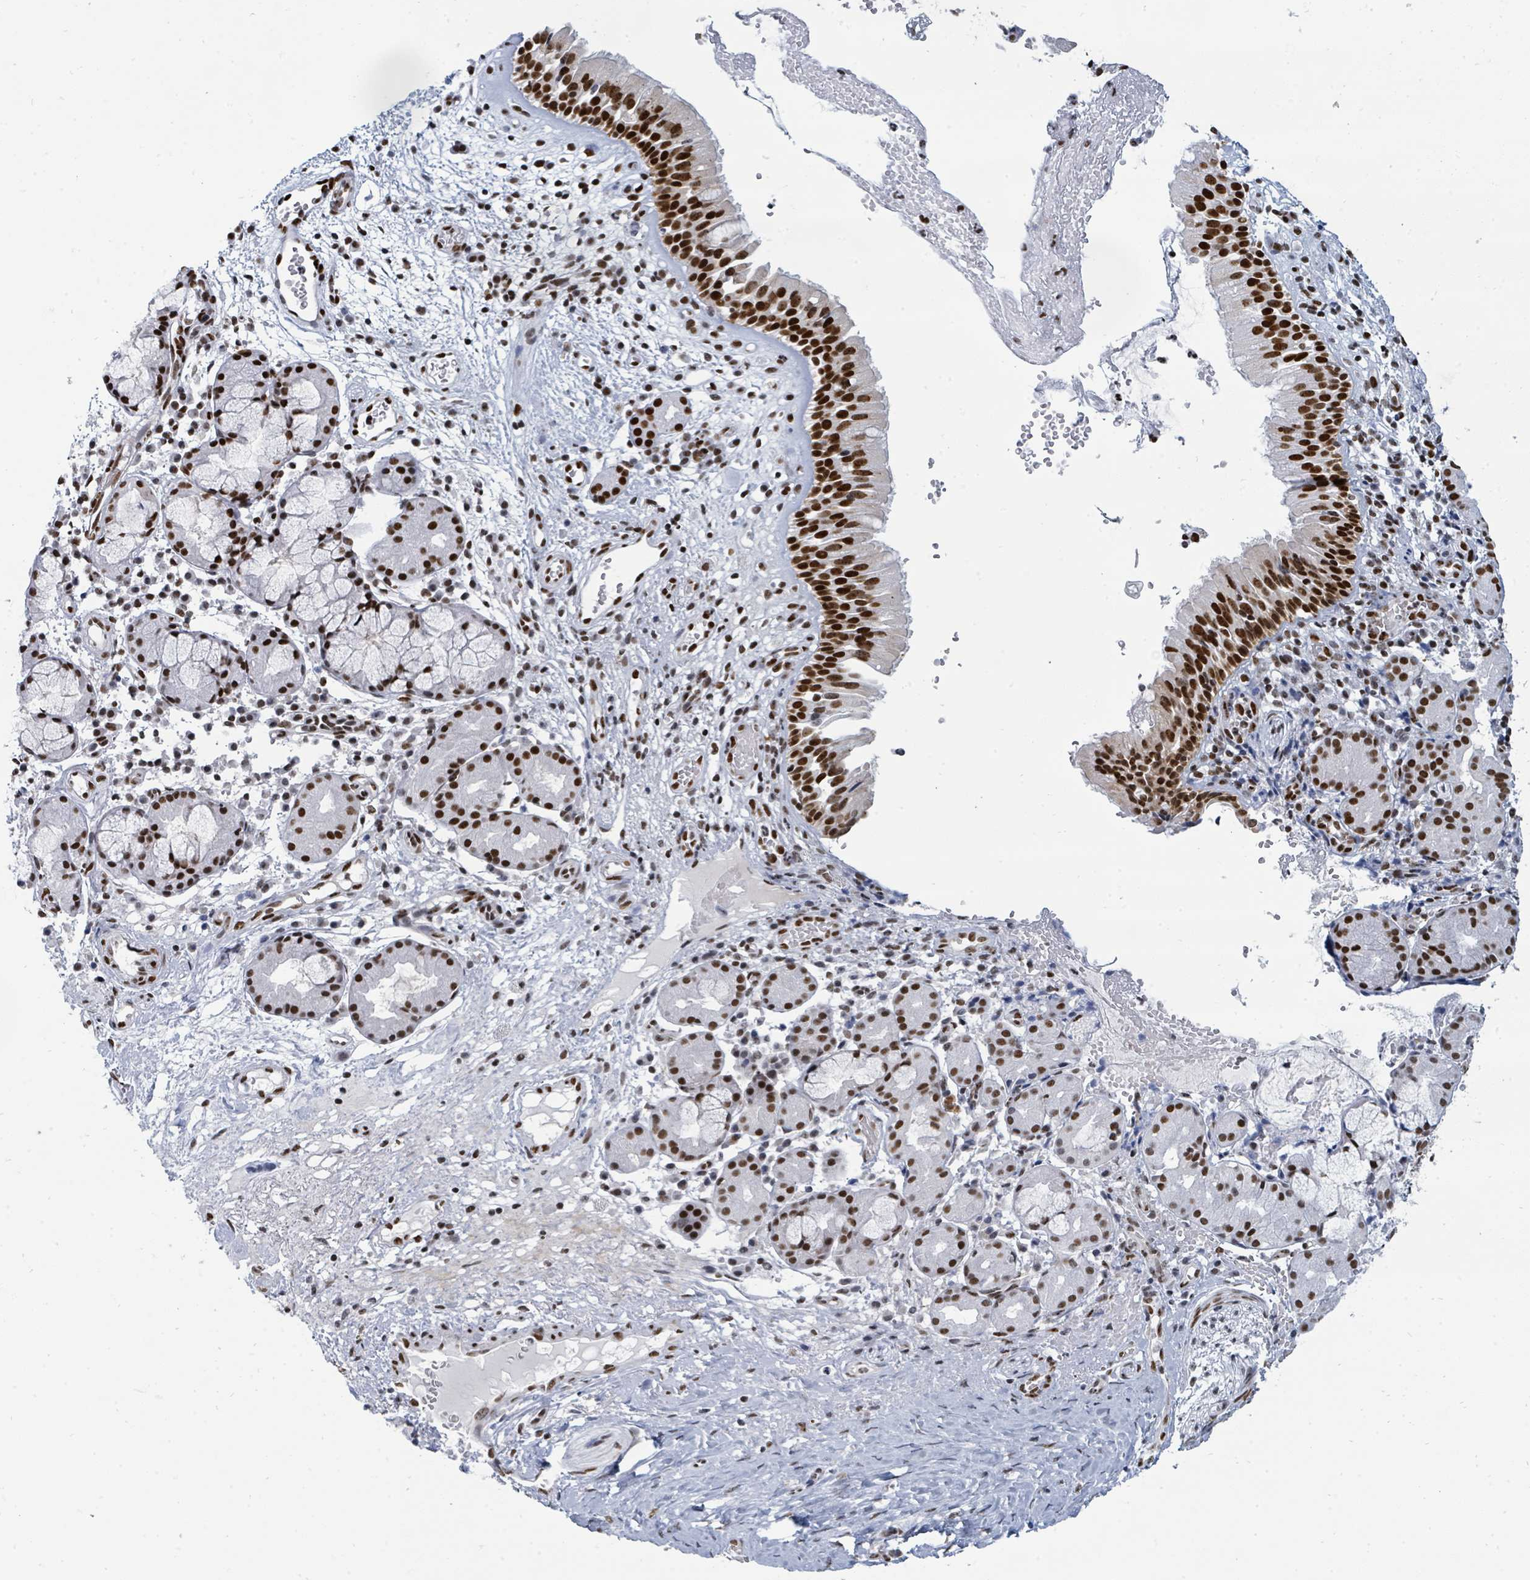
{"staining": {"intensity": "strong", "quantity": ">75%", "location": "nuclear"}, "tissue": "nasopharynx", "cell_type": "Respiratory epithelial cells", "image_type": "normal", "snomed": [{"axis": "morphology", "description": "Normal tissue, NOS"}, {"axis": "topography", "description": "Nasopharynx"}], "caption": "Approximately >75% of respiratory epithelial cells in benign nasopharynx exhibit strong nuclear protein staining as visualized by brown immunohistochemical staining.", "gene": "SUMO2", "patient": {"sex": "male", "age": 65}}